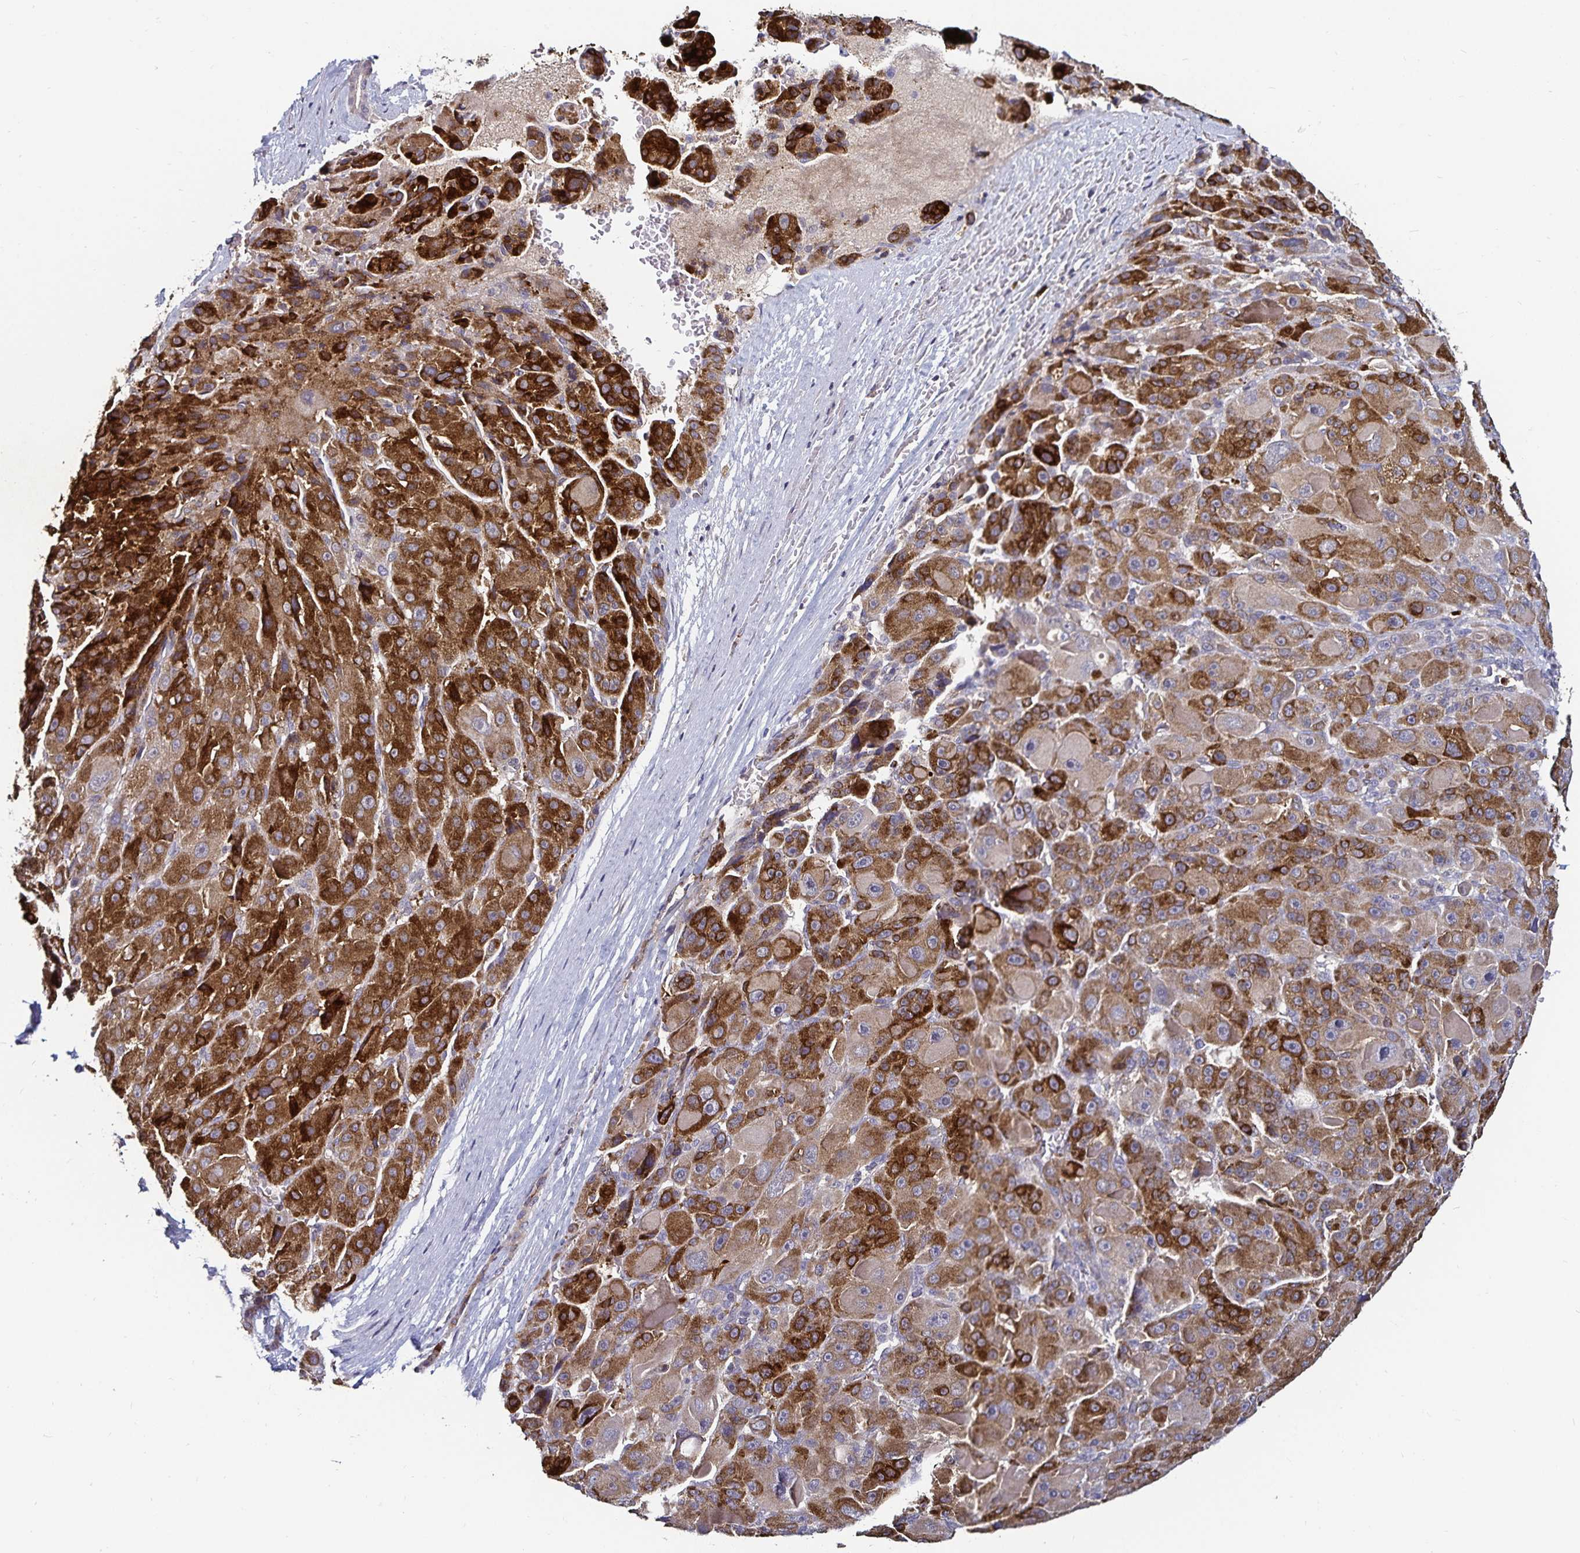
{"staining": {"intensity": "strong", "quantity": ">75%", "location": "cytoplasmic/membranous"}, "tissue": "liver cancer", "cell_type": "Tumor cells", "image_type": "cancer", "snomed": [{"axis": "morphology", "description": "Carcinoma, Hepatocellular, NOS"}, {"axis": "topography", "description": "Liver"}], "caption": "Human liver cancer stained with a protein marker reveals strong staining in tumor cells.", "gene": "ACSL5", "patient": {"sex": "male", "age": 76}}